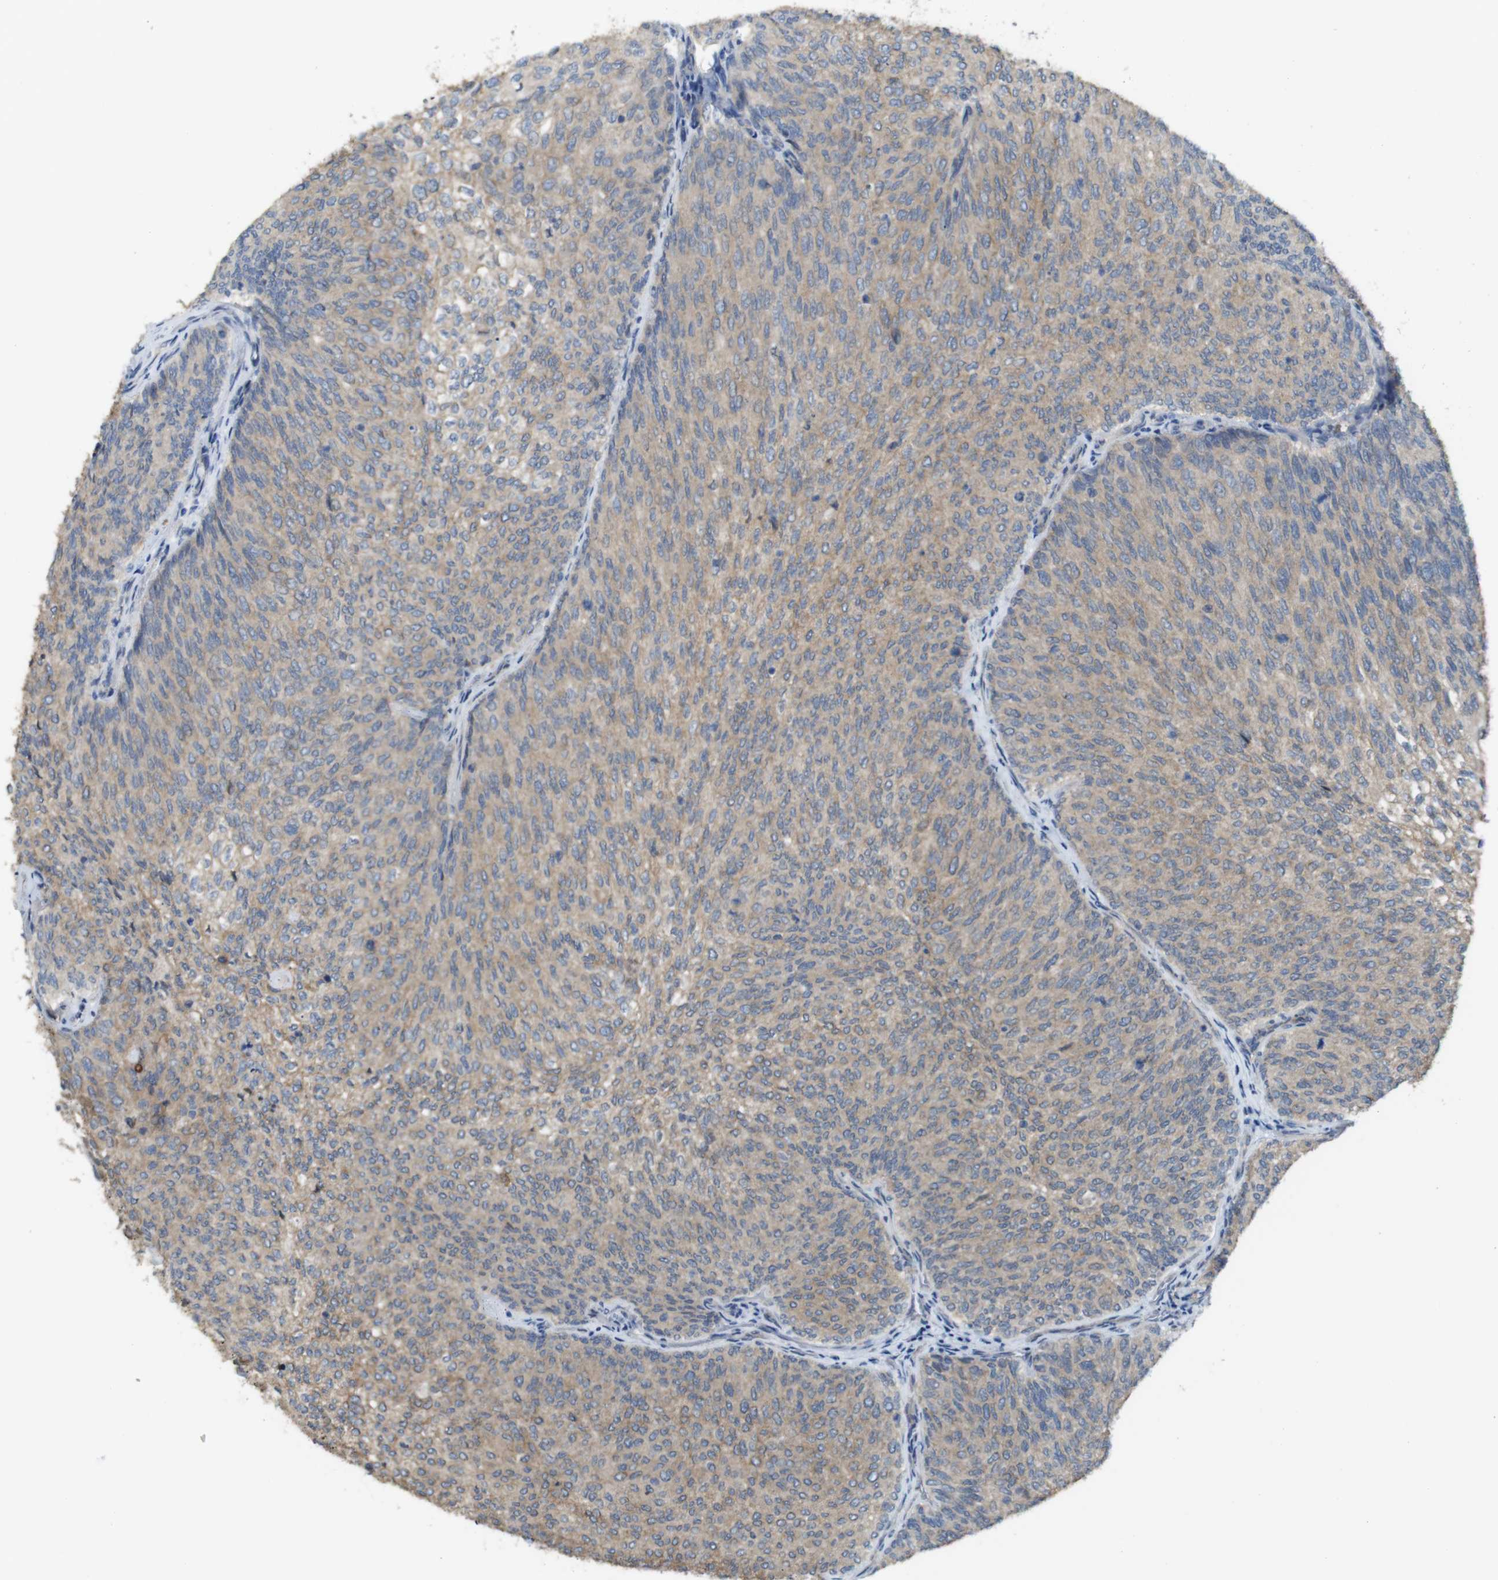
{"staining": {"intensity": "moderate", "quantity": ">75%", "location": "cytoplasmic/membranous"}, "tissue": "urothelial cancer", "cell_type": "Tumor cells", "image_type": "cancer", "snomed": [{"axis": "morphology", "description": "Urothelial carcinoma, Low grade"}, {"axis": "topography", "description": "Urinary bladder"}], "caption": "Moderate cytoplasmic/membranous expression is seen in about >75% of tumor cells in urothelial cancer.", "gene": "CDC34", "patient": {"sex": "female", "age": 79}}